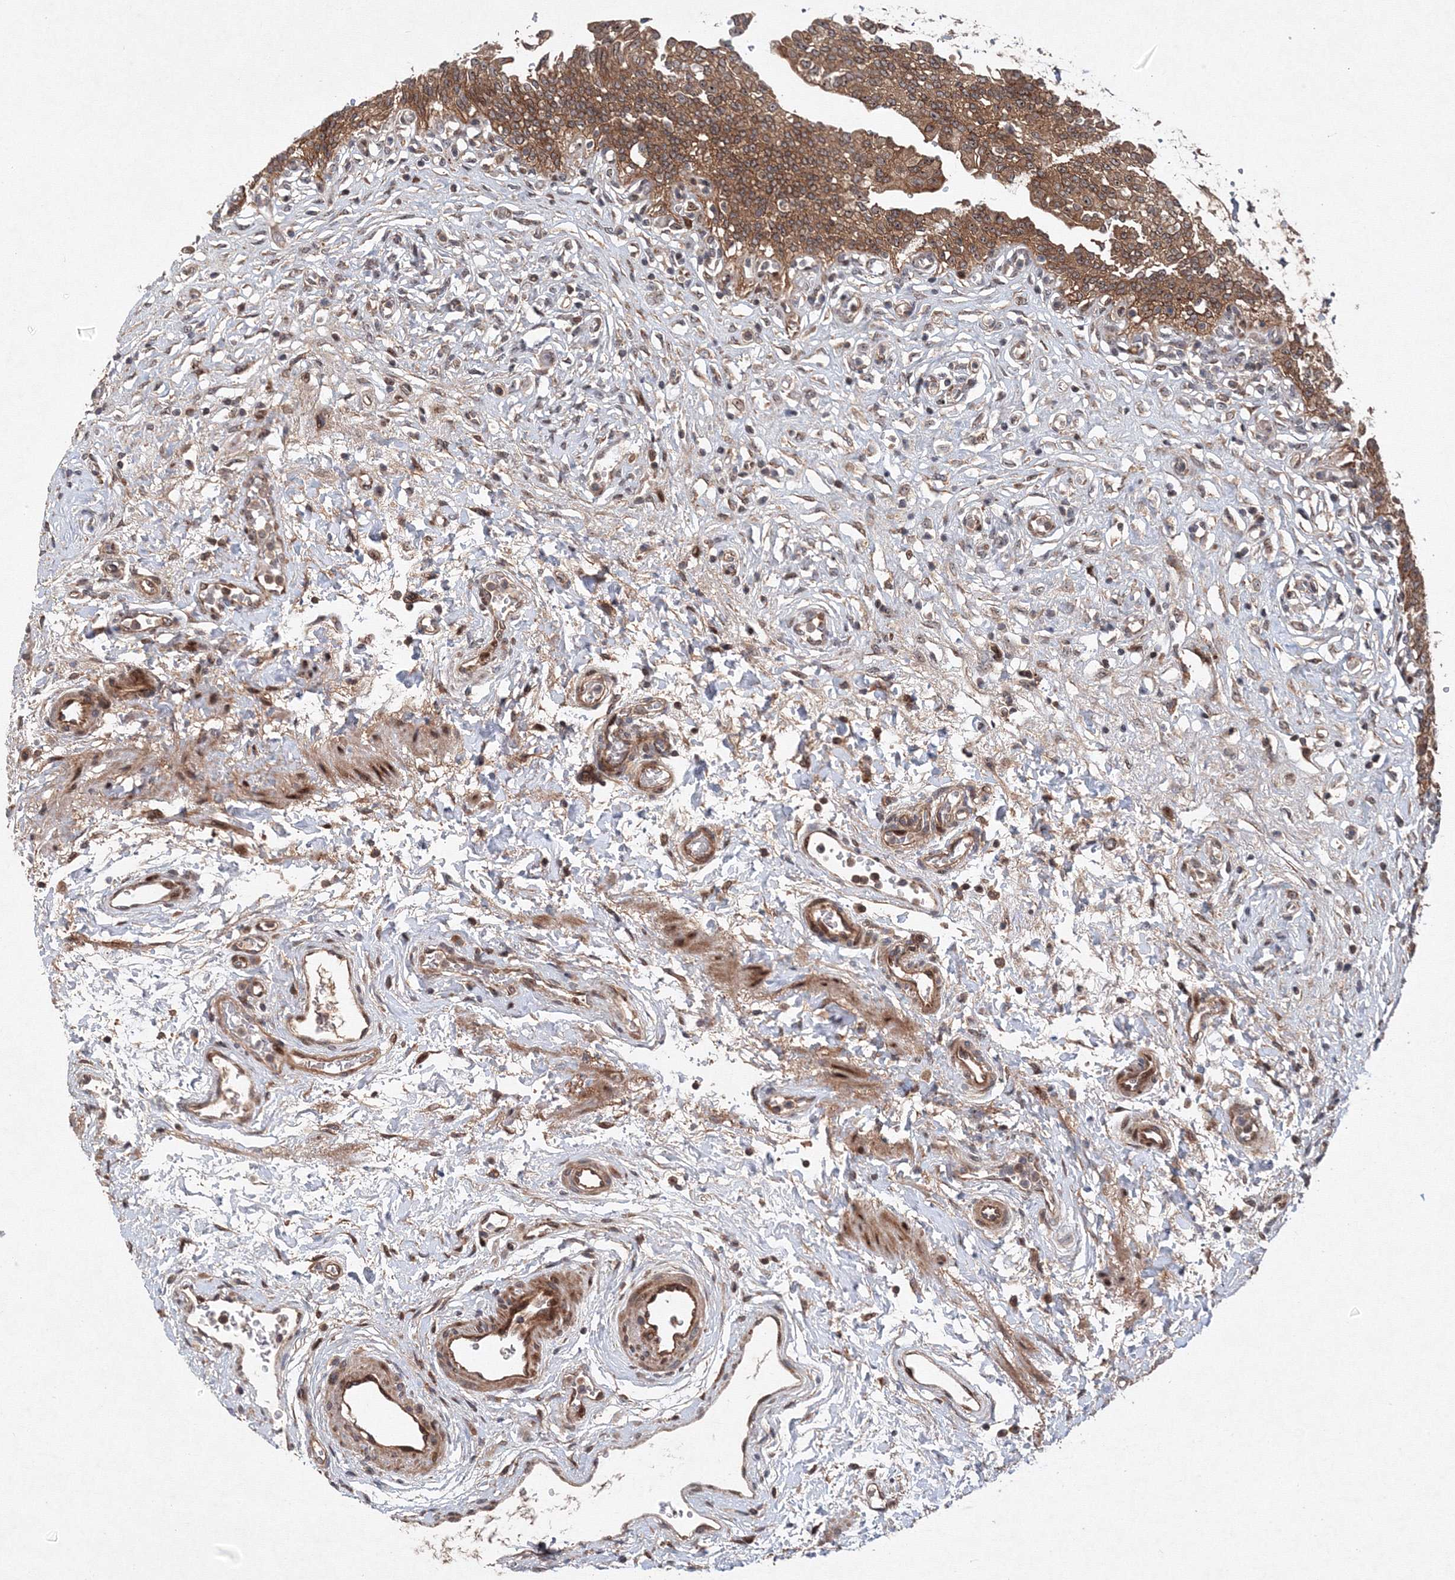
{"staining": {"intensity": "strong", "quantity": ">75%", "location": "cytoplasmic/membranous,nuclear"}, "tissue": "urinary bladder", "cell_type": "Urothelial cells", "image_type": "normal", "snomed": [{"axis": "morphology", "description": "Urothelial carcinoma, High grade"}, {"axis": "topography", "description": "Urinary bladder"}], "caption": "Urinary bladder stained for a protein demonstrates strong cytoplasmic/membranous,nuclear positivity in urothelial cells. The staining was performed using DAB, with brown indicating positive protein expression. Nuclei are stained blue with hematoxylin.", "gene": "ANKAR", "patient": {"sex": "male", "age": 46}}